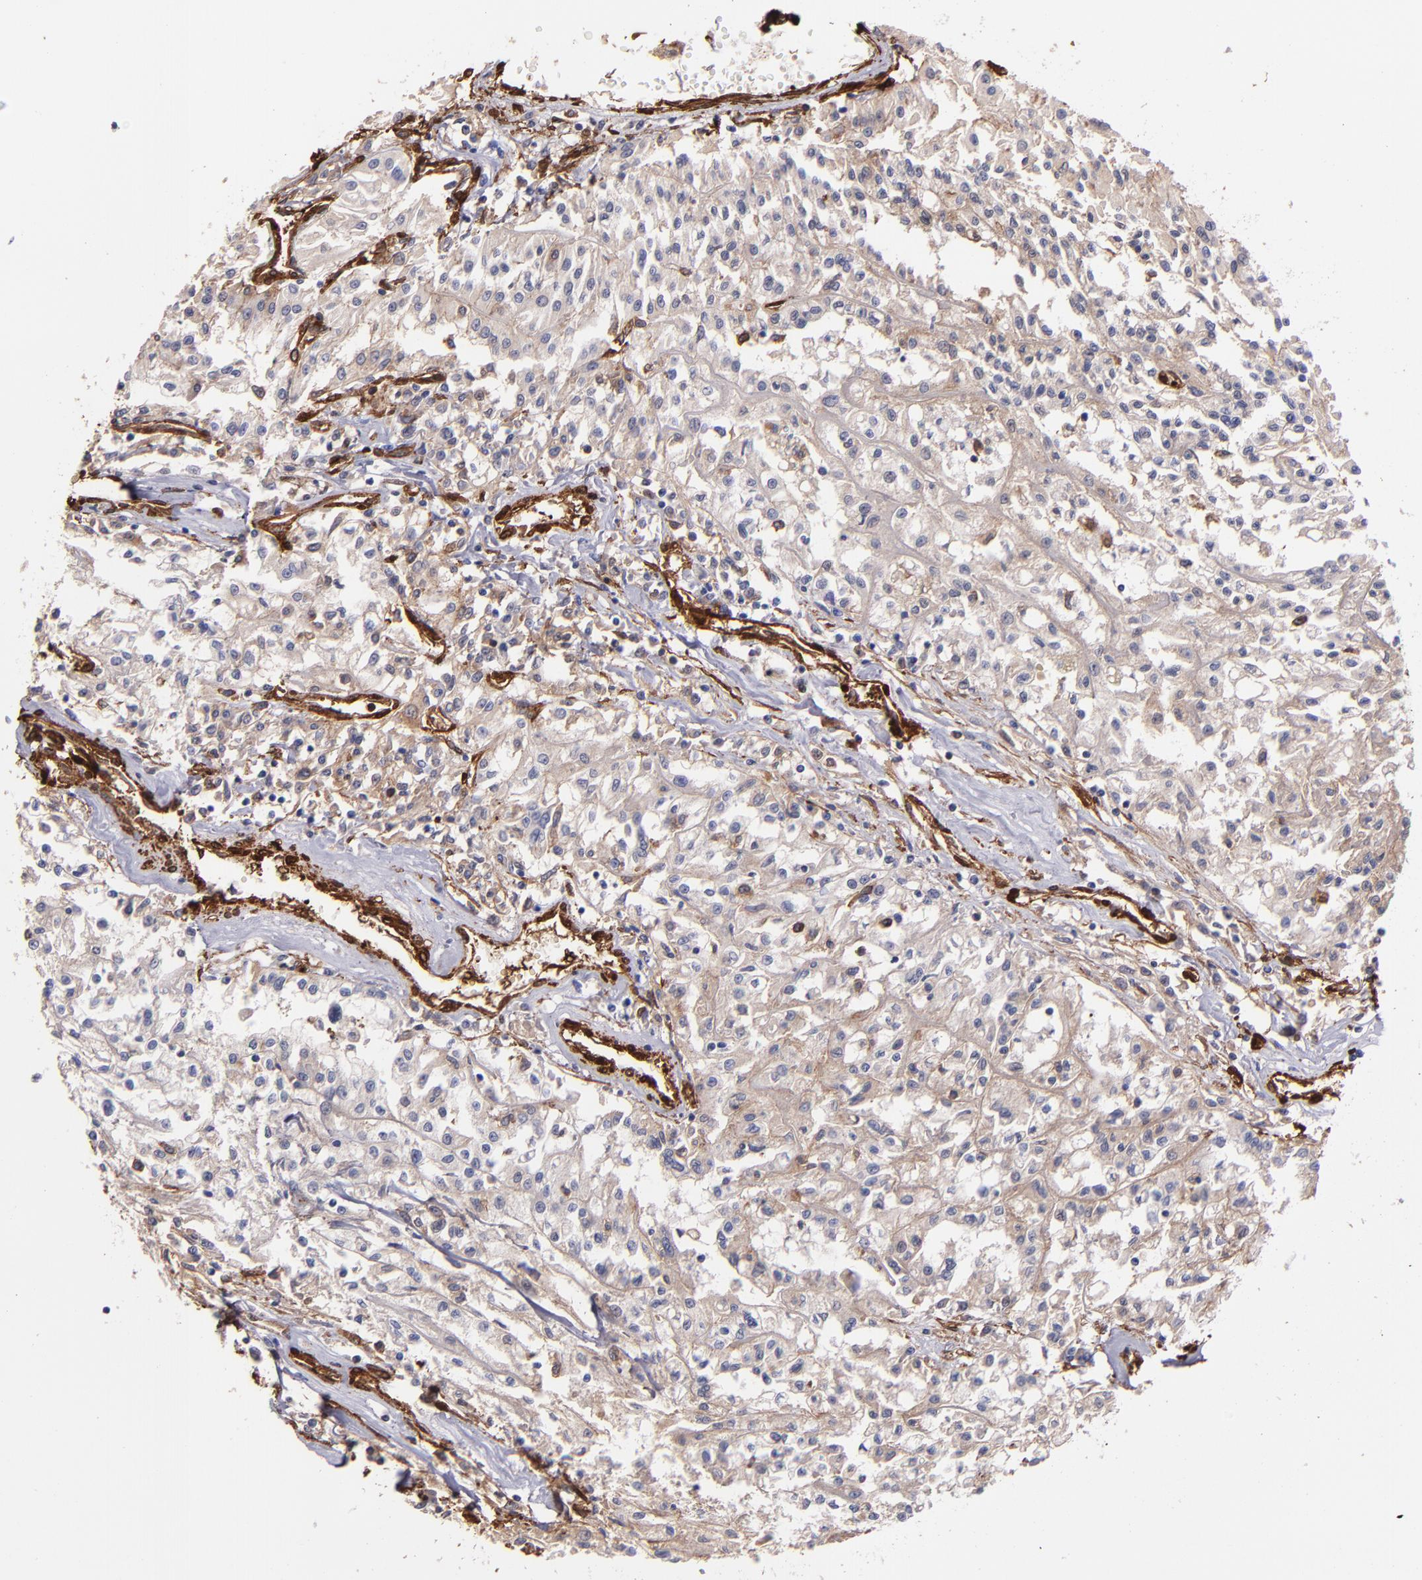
{"staining": {"intensity": "weak", "quantity": "25%-75%", "location": "cytoplasmic/membranous"}, "tissue": "renal cancer", "cell_type": "Tumor cells", "image_type": "cancer", "snomed": [{"axis": "morphology", "description": "Adenocarcinoma, NOS"}, {"axis": "topography", "description": "Kidney"}], "caption": "The micrograph reveals immunohistochemical staining of renal adenocarcinoma. There is weak cytoplasmic/membranous positivity is identified in approximately 25%-75% of tumor cells. (Brightfield microscopy of DAB IHC at high magnification).", "gene": "VCL", "patient": {"sex": "male", "age": 78}}